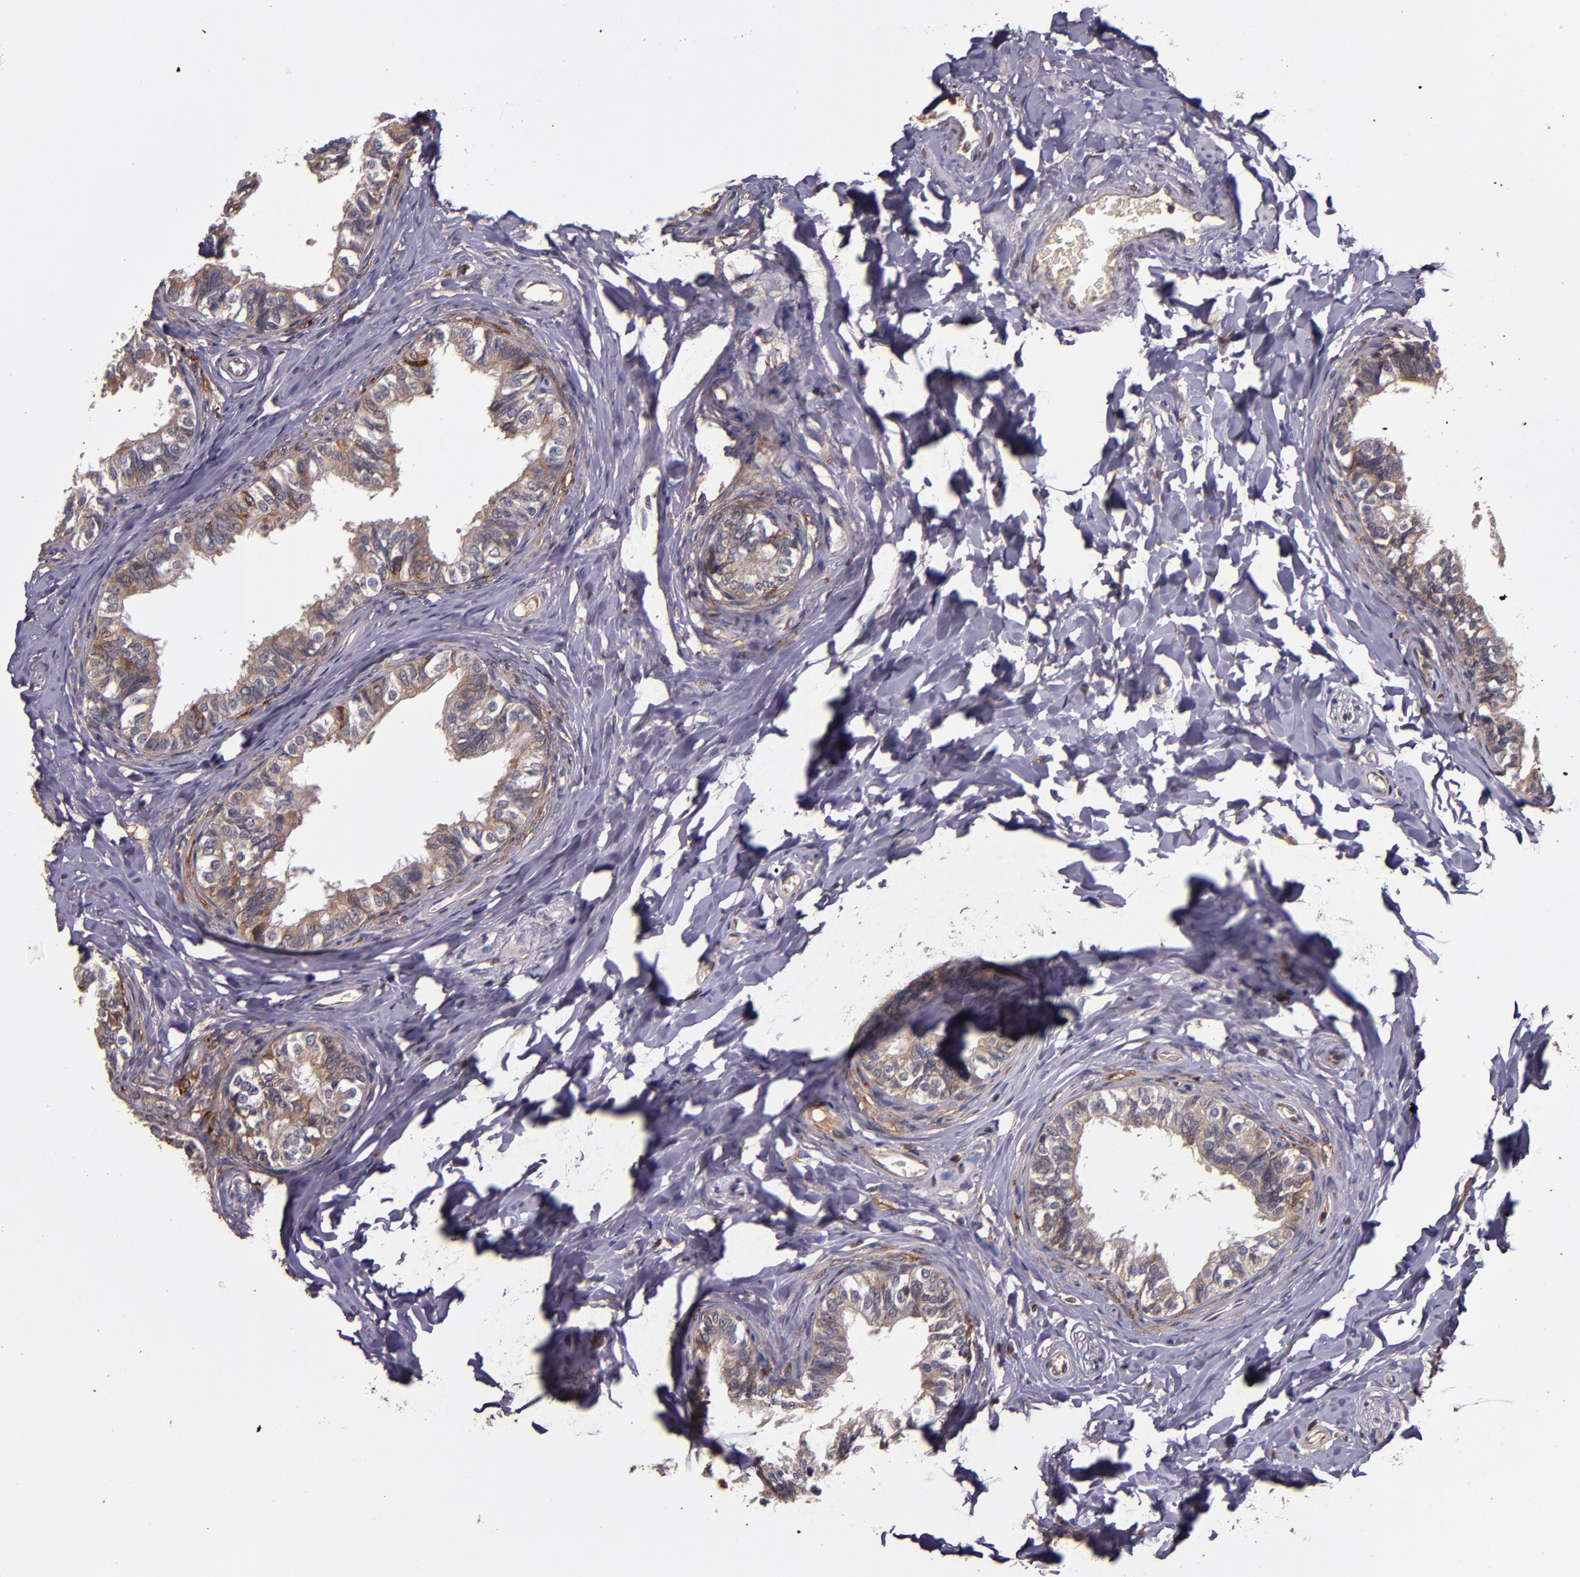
{"staining": {"intensity": "strong", "quantity": ">75%", "location": "cytoplasmic/membranous"}, "tissue": "epididymis", "cell_type": "Glandular cells", "image_type": "normal", "snomed": [{"axis": "morphology", "description": "Normal tissue, NOS"}, {"axis": "topography", "description": "Soft tissue"}, {"axis": "topography", "description": "Epididymis"}], "caption": "Brown immunohistochemical staining in normal human epididymis displays strong cytoplasmic/membranous staining in approximately >75% of glandular cells.", "gene": "PRAF2", "patient": {"sex": "male", "age": 26}}